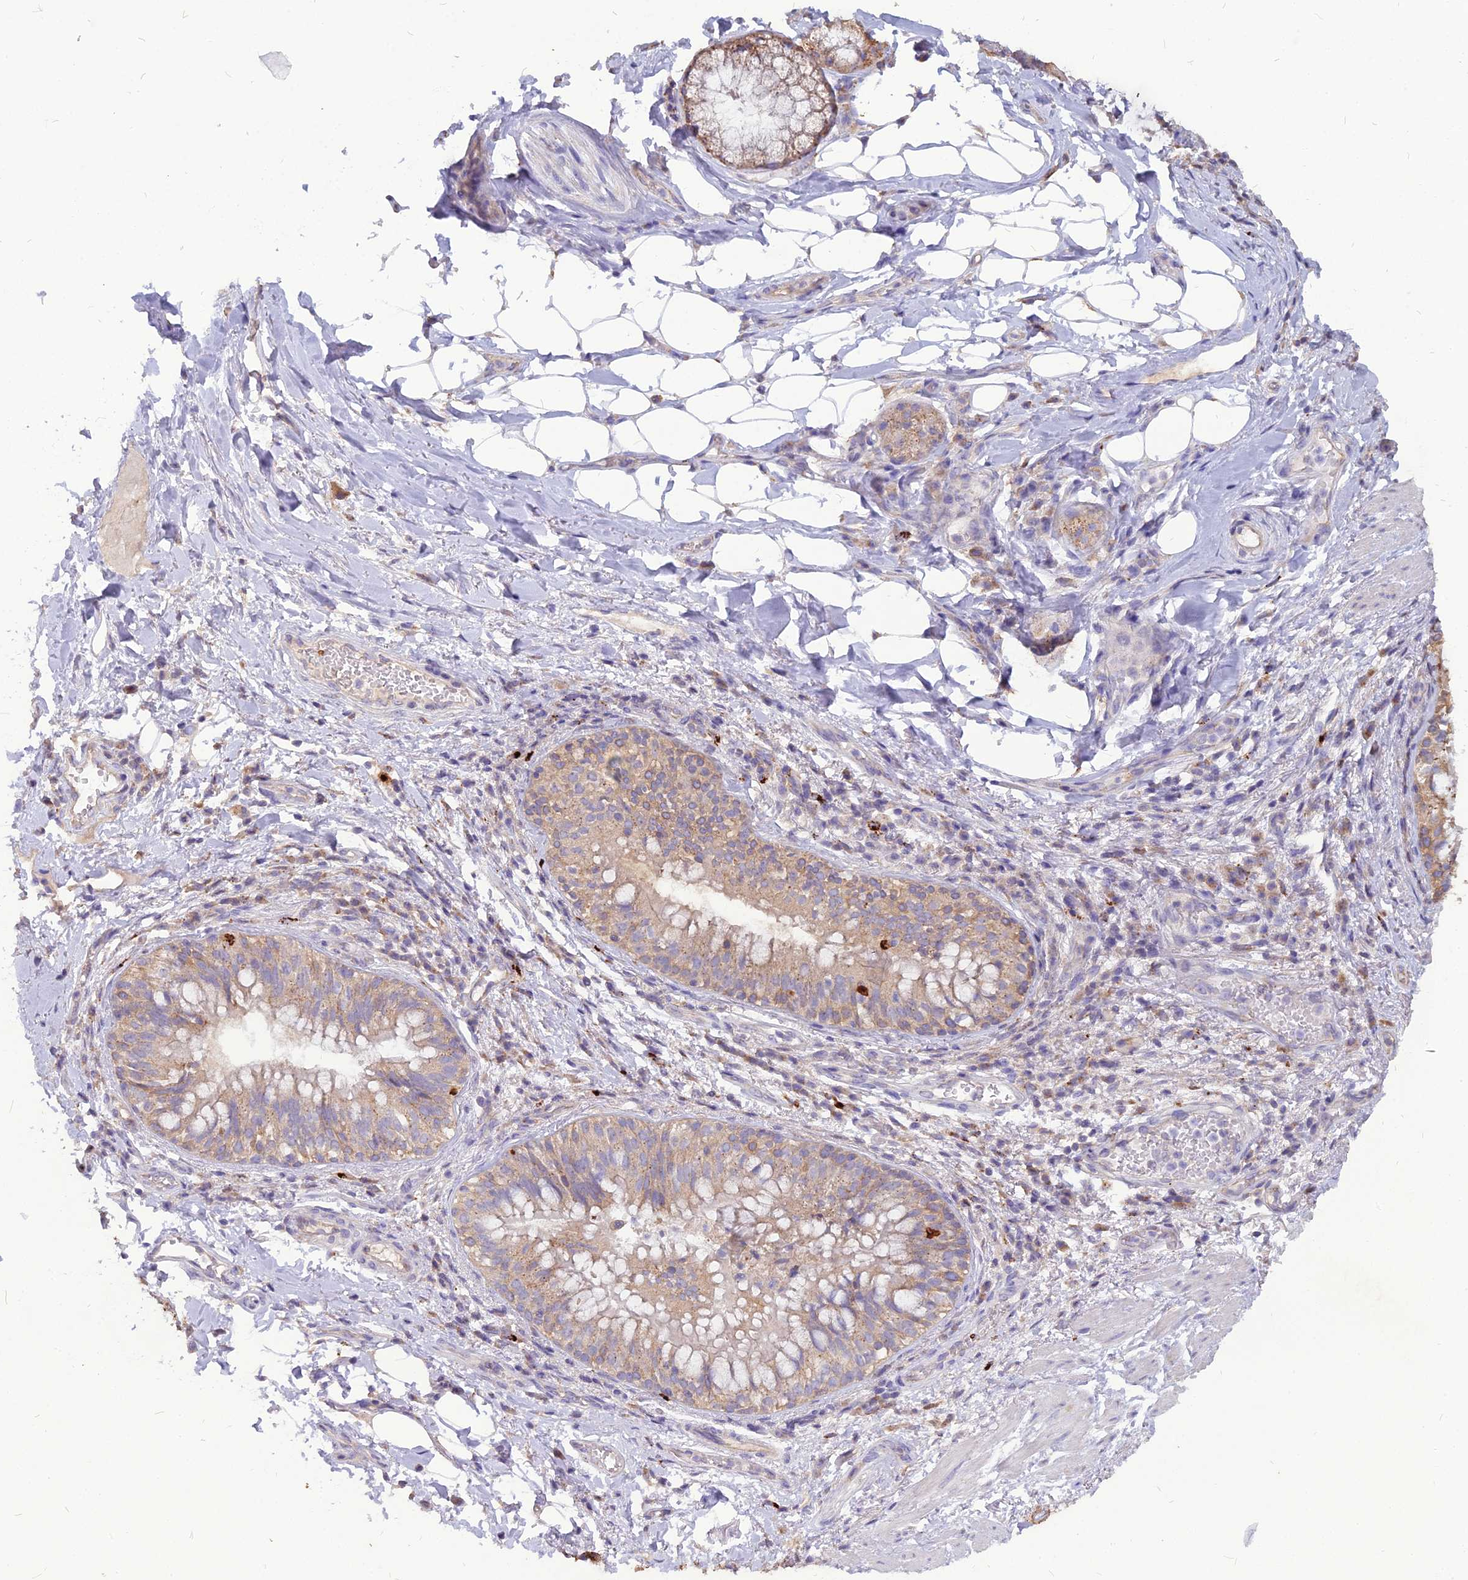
{"staining": {"intensity": "negative", "quantity": "none", "location": "none"}, "tissue": "adipose tissue", "cell_type": "Adipocytes", "image_type": "normal", "snomed": [{"axis": "morphology", "description": "Normal tissue, NOS"}, {"axis": "topography", "description": "Lymph node"}, {"axis": "topography", "description": "Cartilage tissue"}, {"axis": "topography", "description": "Bronchus"}], "caption": "IHC of benign adipose tissue exhibits no positivity in adipocytes.", "gene": "PCED1B", "patient": {"sex": "male", "age": 63}}